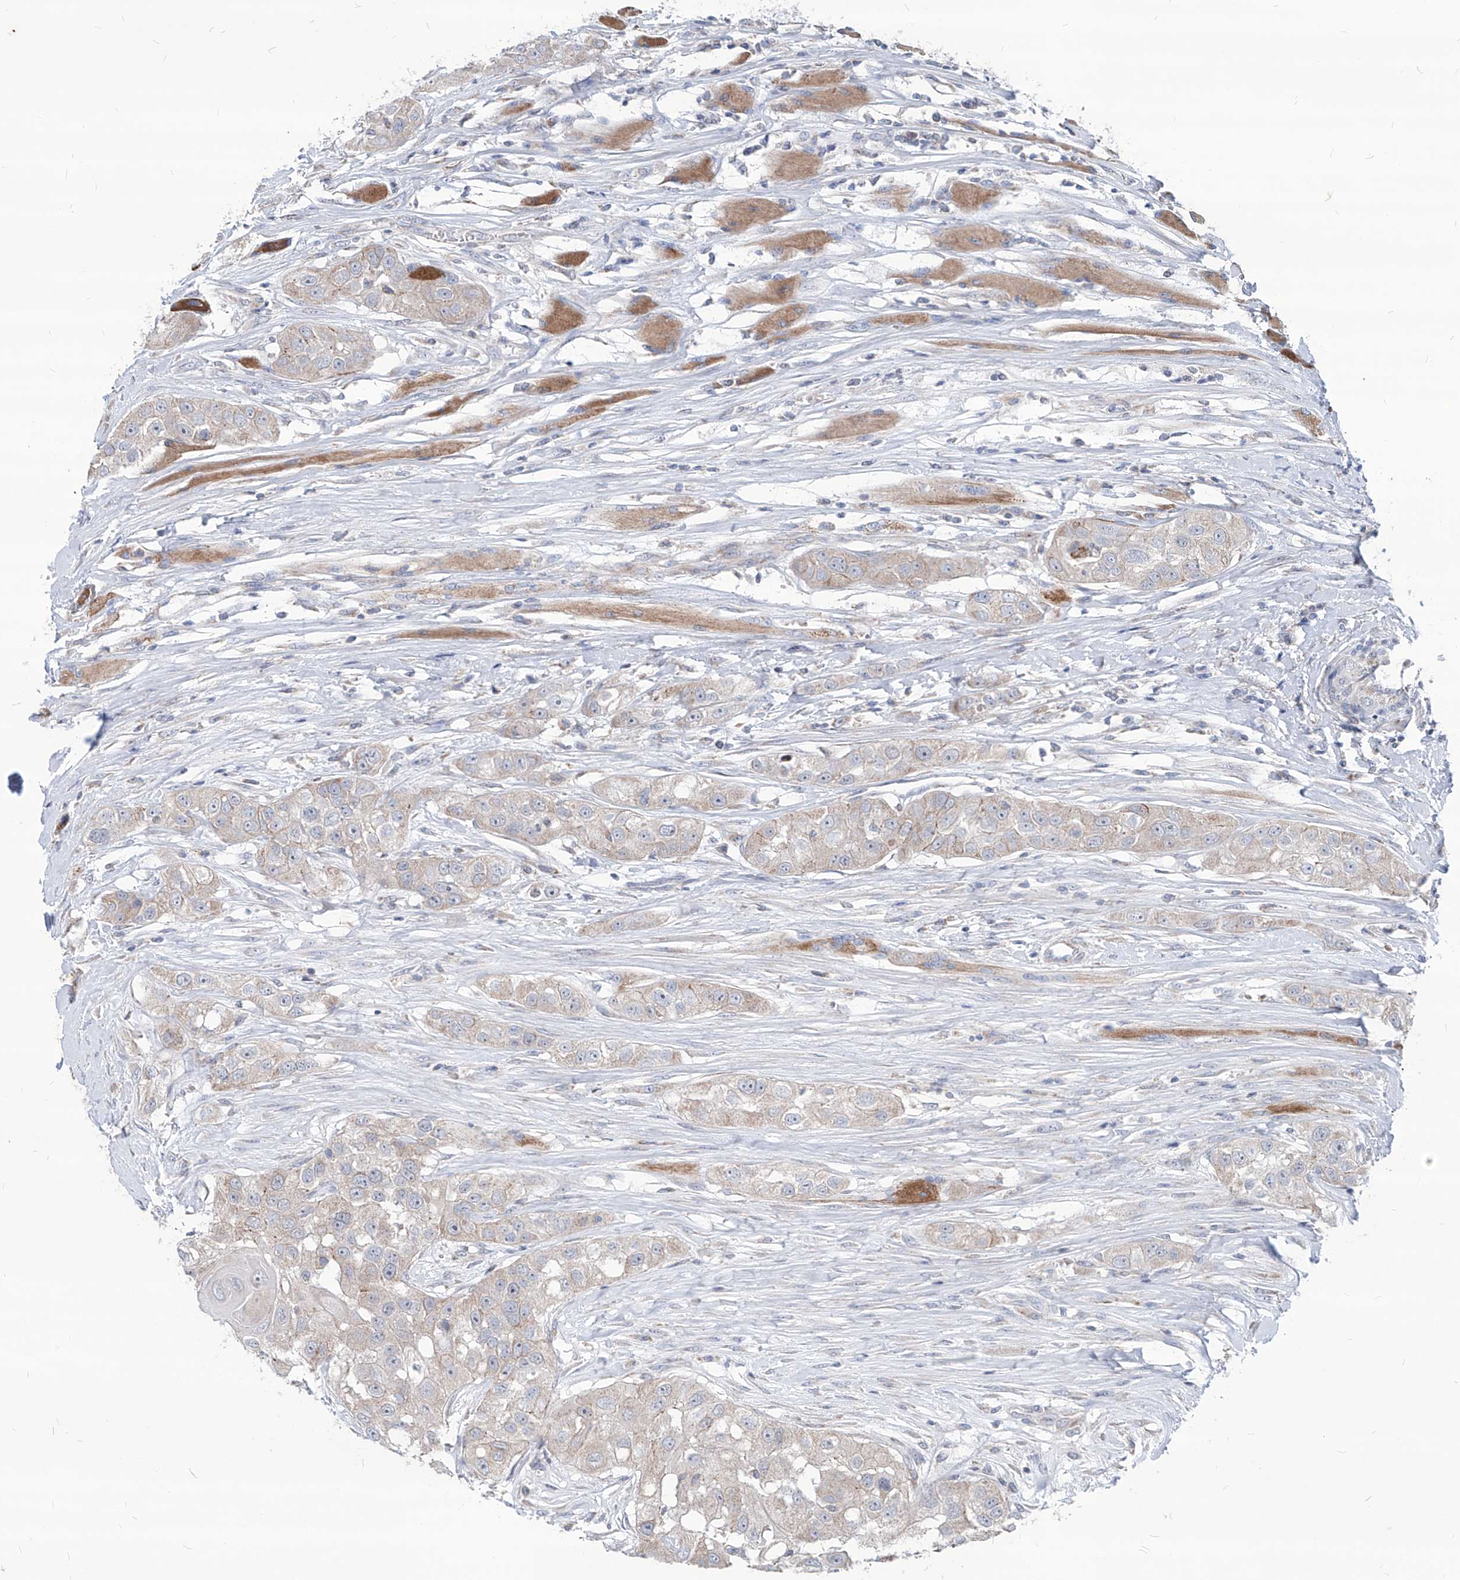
{"staining": {"intensity": "weak", "quantity": "<25%", "location": "cytoplasmic/membranous"}, "tissue": "head and neck cancer", "cell_type": "Tumor cells", "image_type": "cancer", "snomed": [{"axis": "morphology", "description": "Normal tissue, NOS"}, {"axis": "morphology", "description": "Squamous cell carcinoma, NOS"}, {"axis": "topography", "description": "Skeletal muscle"}, {"axis": "topography", "description": "Head-Neck"}], "caption": "A high-resolution photomicrograph shows immunohistochemistry staining of head and neck cancer (squamous cell carcinoma), which demonstrates no significant expression in tumor cells.", "gene": "AGPS", "patient": {"sex": "male", "age": 51}}